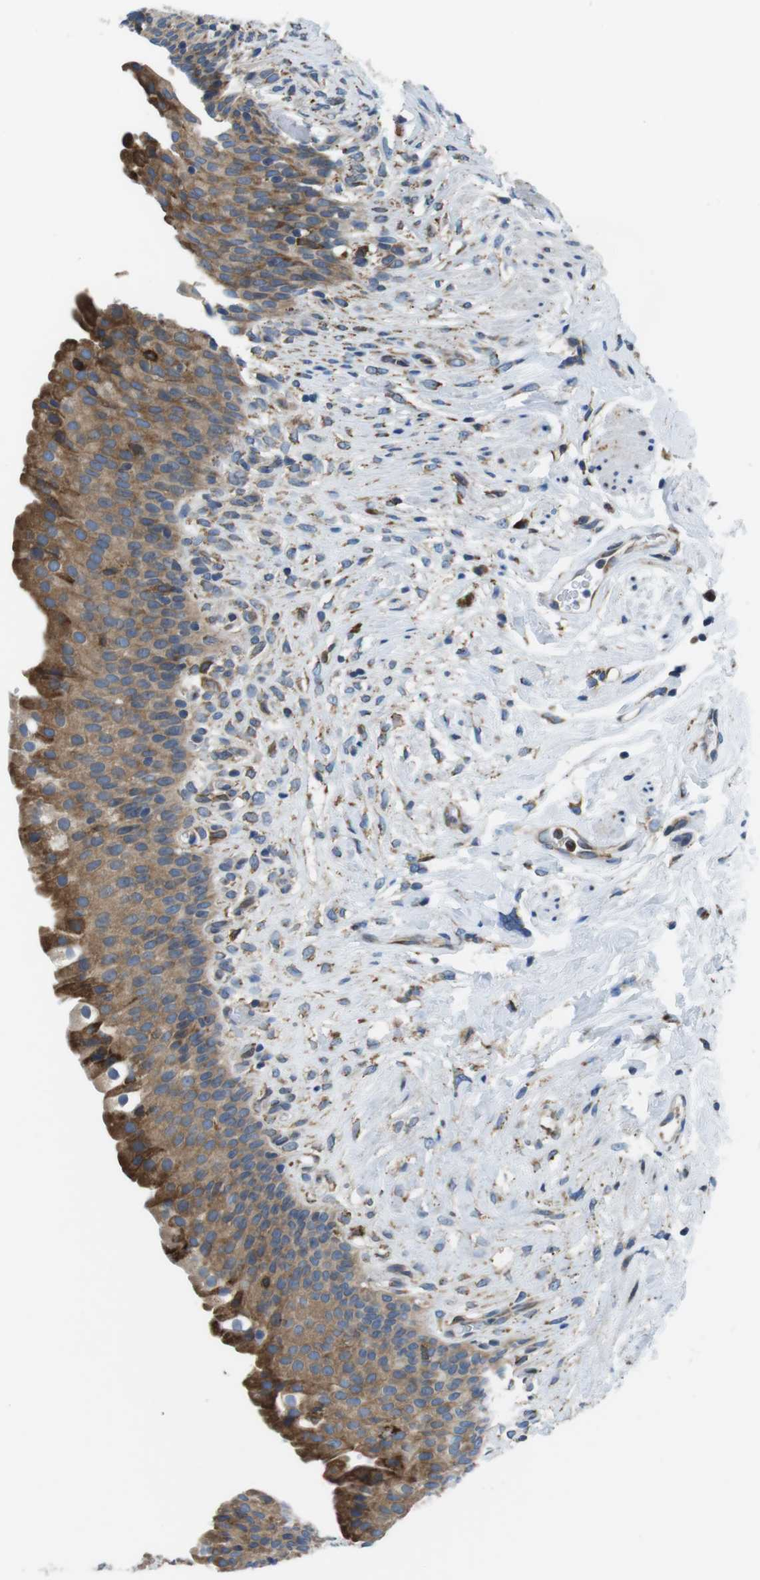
{"staining": {"intensity": "moderate", "quantity": ">75%", "location": "cytoplasmic/membranous"}, "tissue": "urinary bladder", "cell_type": "Urothelial cells", "image_type": "normal", "snomed": [{"axis": "morphology", "description": "Normal tissue, NOS"}, {"axis": "topography", "description": "Urinary bladder"}], "caption": "Normal urinary bladder shows moderate cytoplasmic/membranous positivity in about >75% of urothelial cells.", "gene": "UGGT1", "patient": {"sex": "female", "age": 79}}